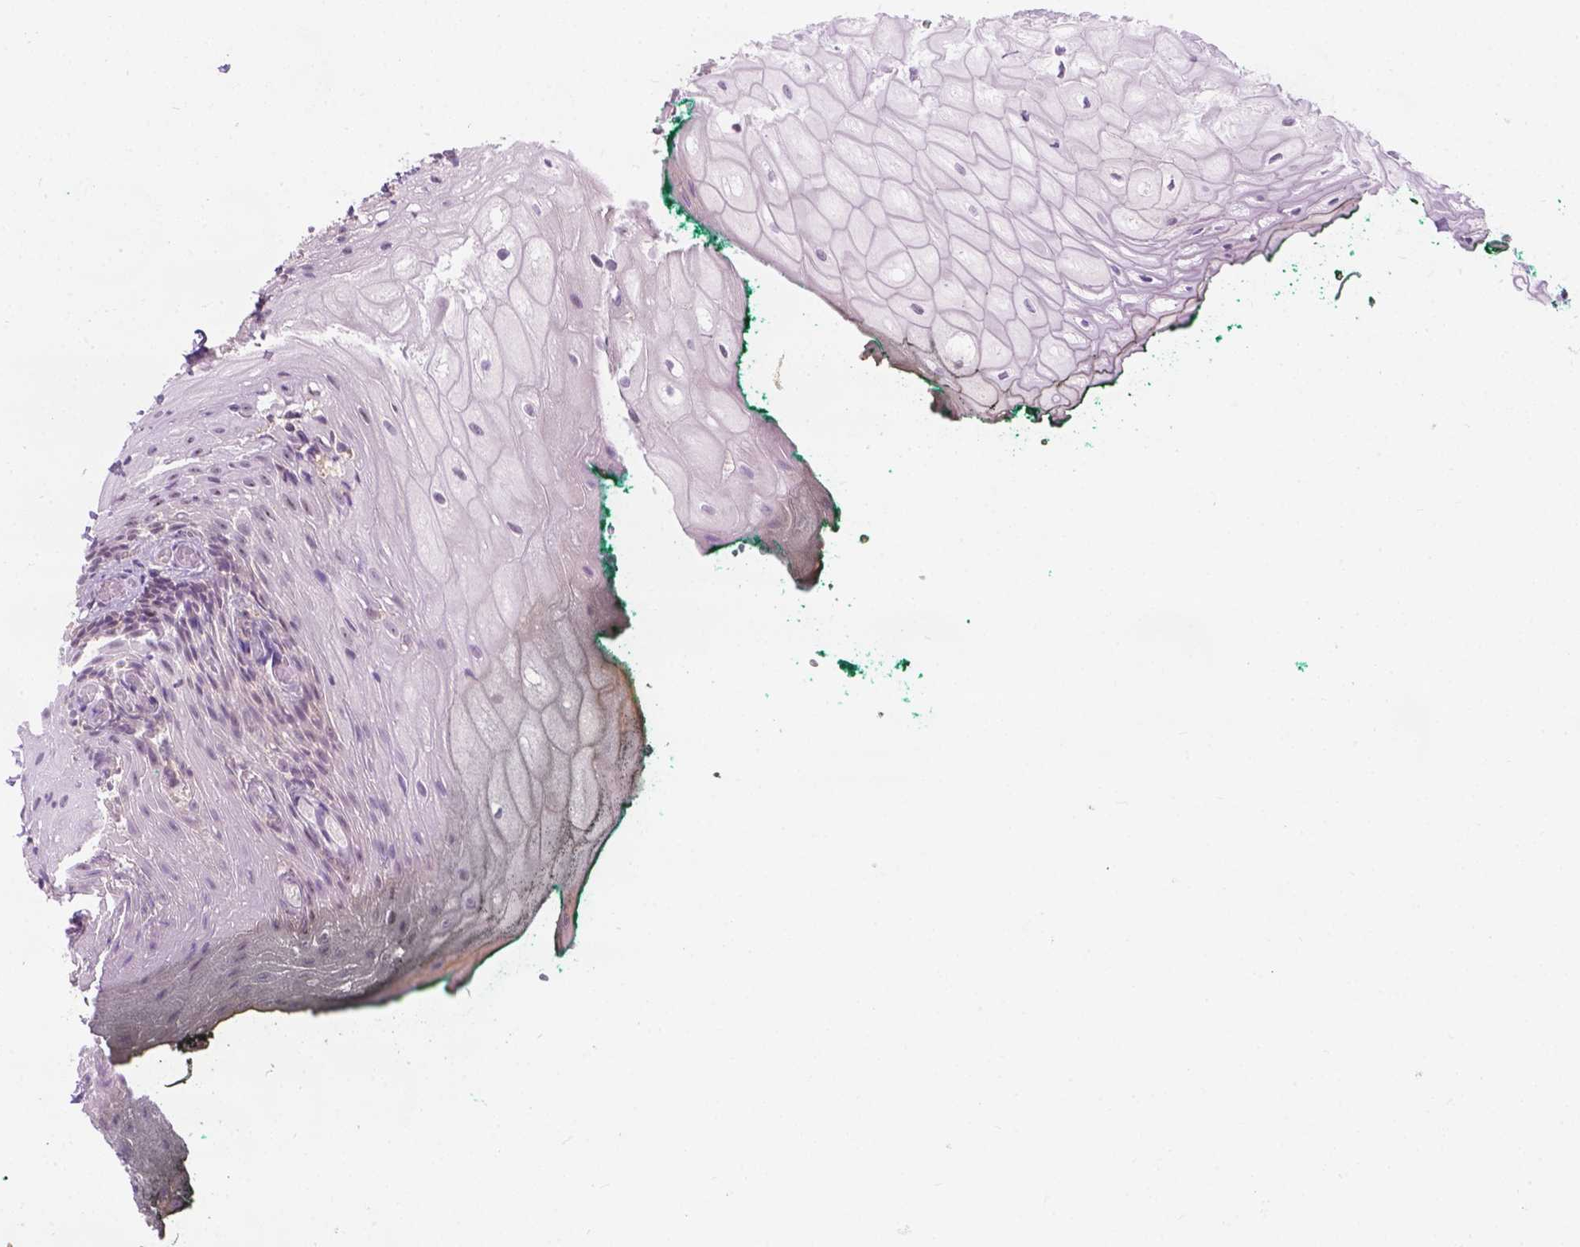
{"staining": {"intensity": "moderate", "quantity": "<25%", "location": "nuclear"}, "tissue": "oral mucosa", "cell_type": "Squamous epithelial cells", "image_type": "normal", "snomed": [{"axis": "morphology", "description": "Normal tissue, NOS"}, {"axis": "topography", "description": "Oral tissue"}, {"axis": "topography", "description": "Head-Neck"}], "caption": "Immunohistochemical staining of benign oral mucosa exhibits <25% levels of moderate nuclear protein expression in about <25% of squamous epithelial cells. (brown staining indicates protein expression, while blue staining denotes nuclei).", "gene": "DENND4A", "patient": {"sex": "female", "age": 68}}